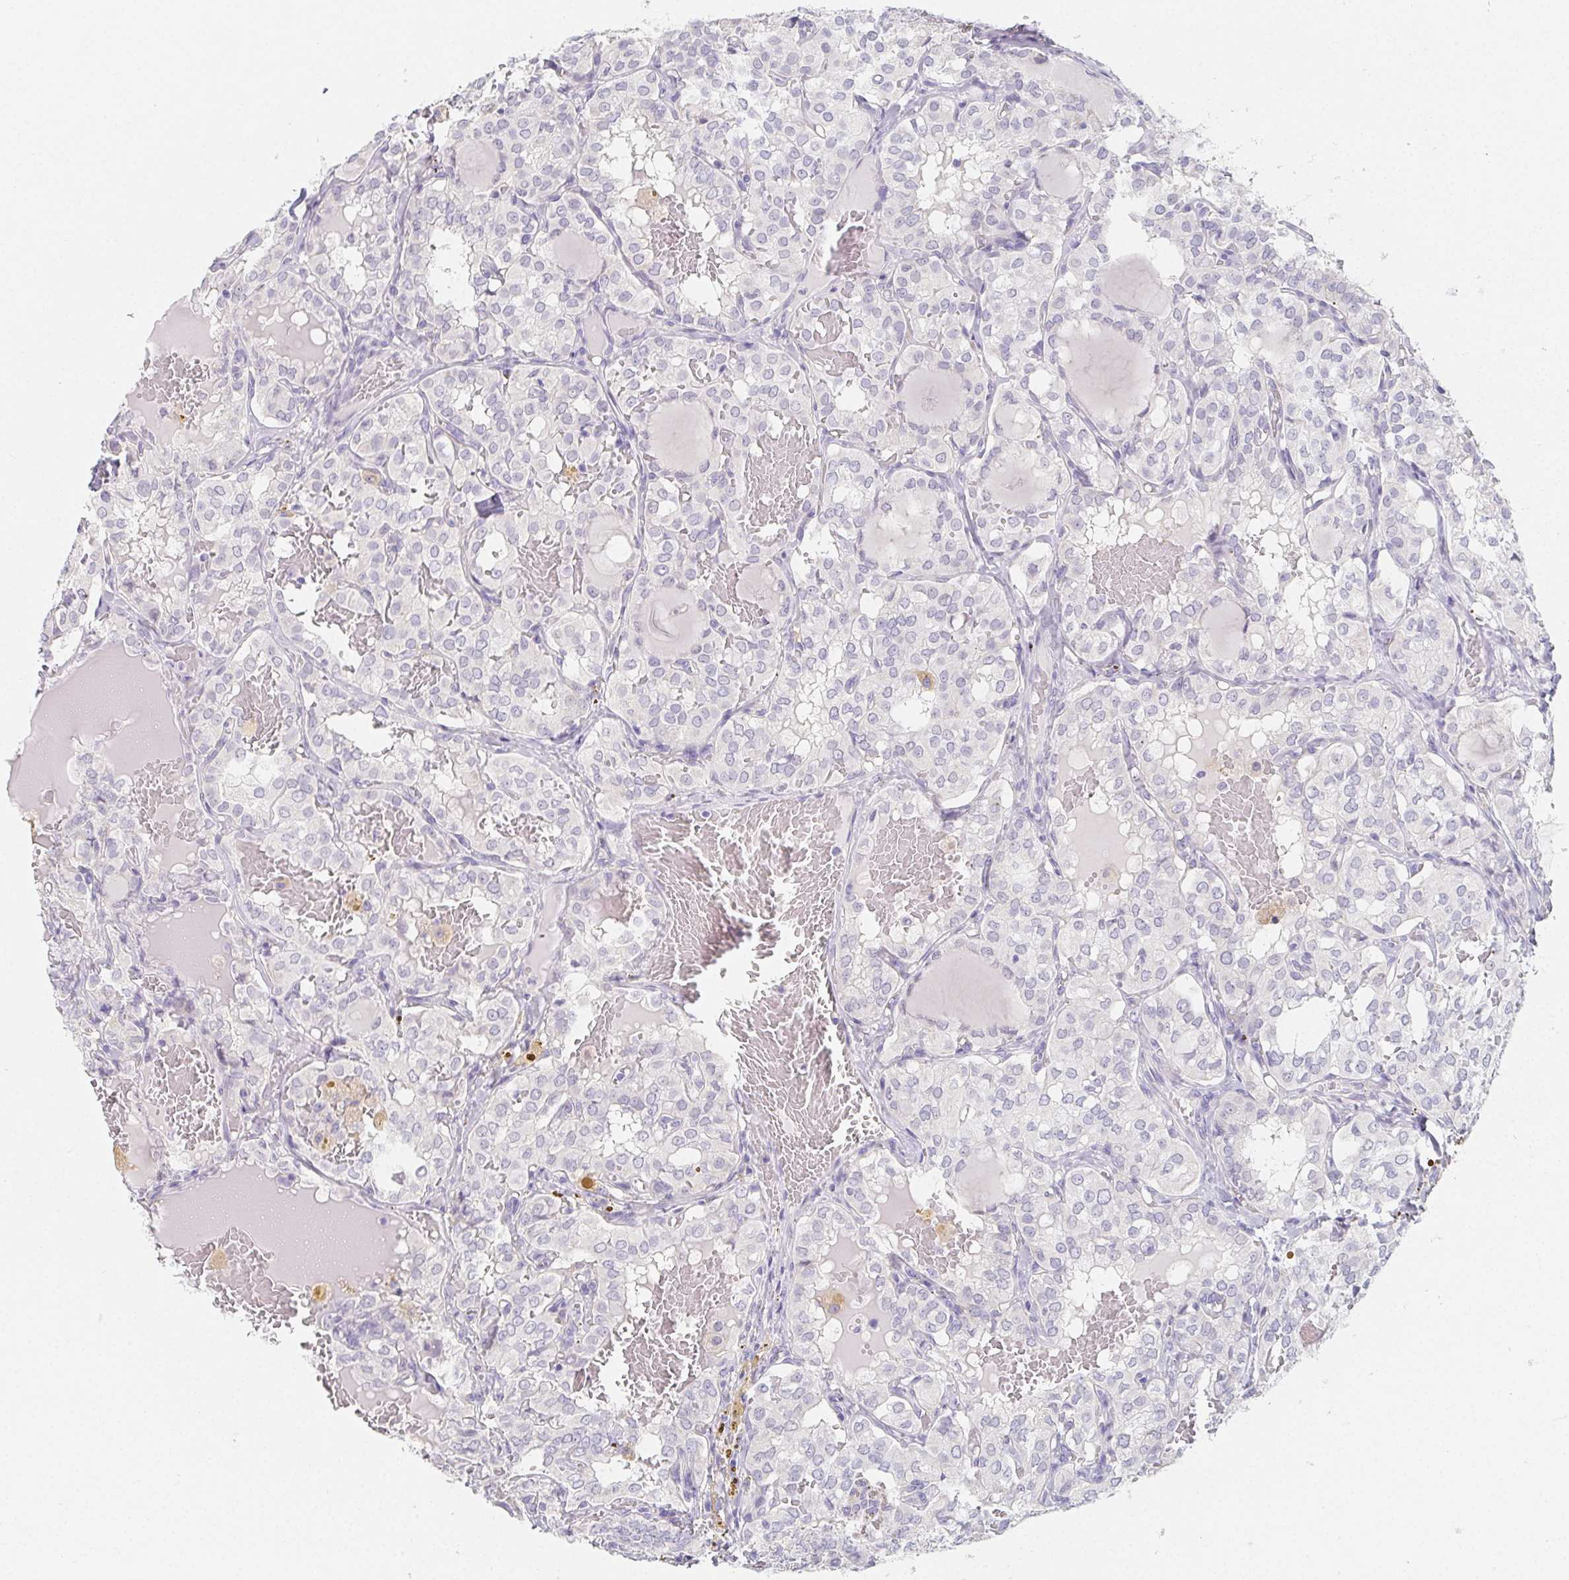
{"staining": {"intensity": "negative", "quantity": "none", "location": "none"}, "tissue": "thyroid cancer", "cell_type": "Tumor cells", "image_type": "cancer", "snomed": [{"axis": "morphology", "description": "Papillary adenocarcinoma, NOS"}, {"axis": "topography", "description": "Thyroid gland"}], "caption": "Immunohistochemistry (IHC) image of neoplastic tissue: human thyroid cancer (papillary adenocarcinoma) stained with DAB (3,3'-diaminobenzidine) displays no significant protein staining in tumor cells.", "gene": "GLIPR1L1", "patient": {"sex": "male", "age": 20}}